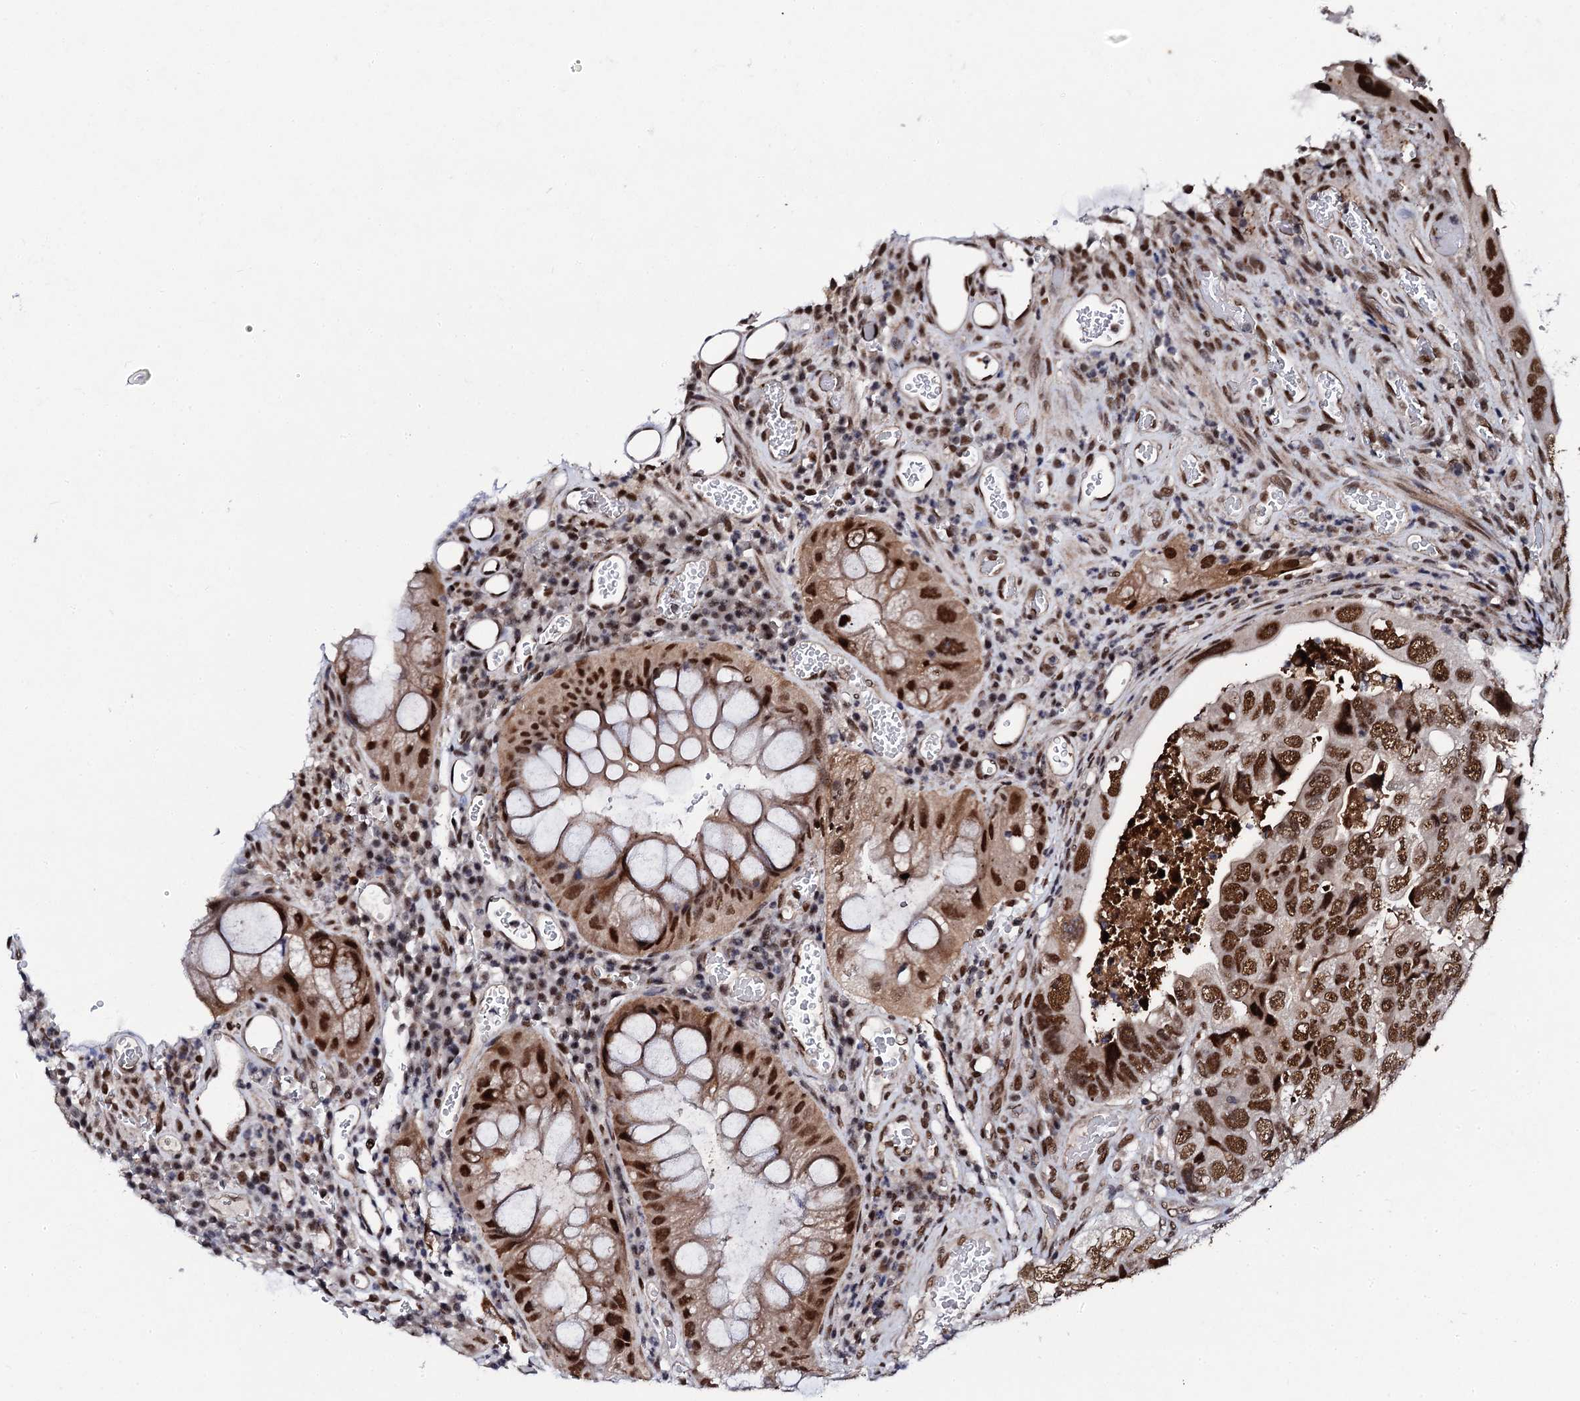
{"staining": {"intensity": "strong", "quantity": ">75%", "location": "nuclear"}, "tissue": "colorectal cancer", "cell_type": "Tumor cells", "image_type": "cancer", "snomed": [{"axis": "morphology", "description": "Adenocarcinoma, NOS"}, {"axis": "topography", "description": "Rectum"}], "caption": "Immunohistochemistry staining of colorectal cancer, which demonstrates high levels of strong nuclear expression in approximately >75% of tumor cells indicating strong nuclear protein staining. The staining was performed using DAB (3,3'-diaminobenzidine) (brown) for protein detection and nuclei were counterstained in hematoxylin (blue).", "gene": "CSTF3", "patient": {"sex": "male", "age": 63}}